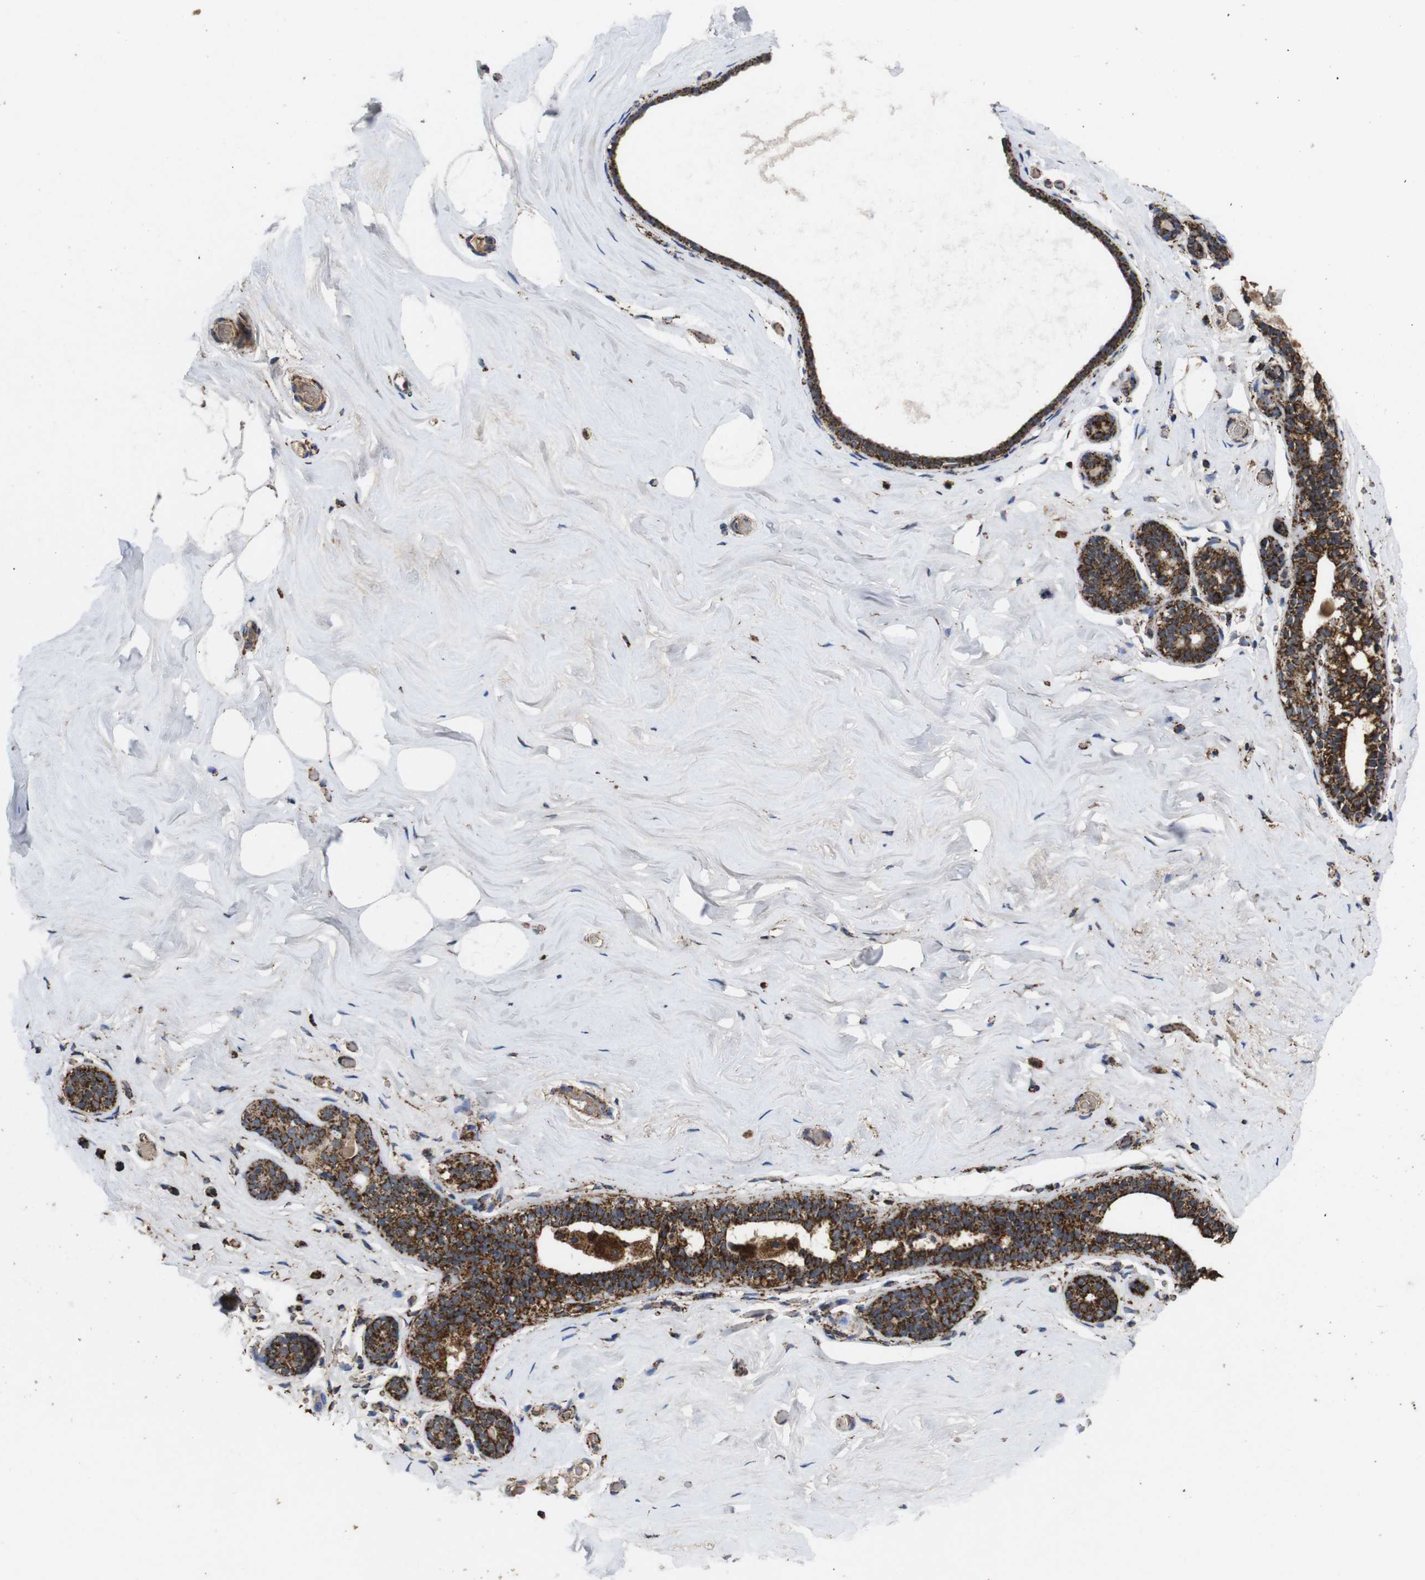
{"staining": {"intensity": "strong", "quantity": ">75%", "location": "cytoplasmic/membranous"}, "tissue": "breast", "cell_type": "Adipocytes", "image_type": "normal", "snomed": [{"axis": "morphology", "description": "Normal tissue, NOS"}, {"axis": "topography", "description": "Breast"}], "caption": "Protein staining reveals strong cytoplasmic/membranous positivity in about >75% of adipocytes in benign breast.", "gene": "ATP5F1A", "patient": {"sex": "female", "age": 75}}